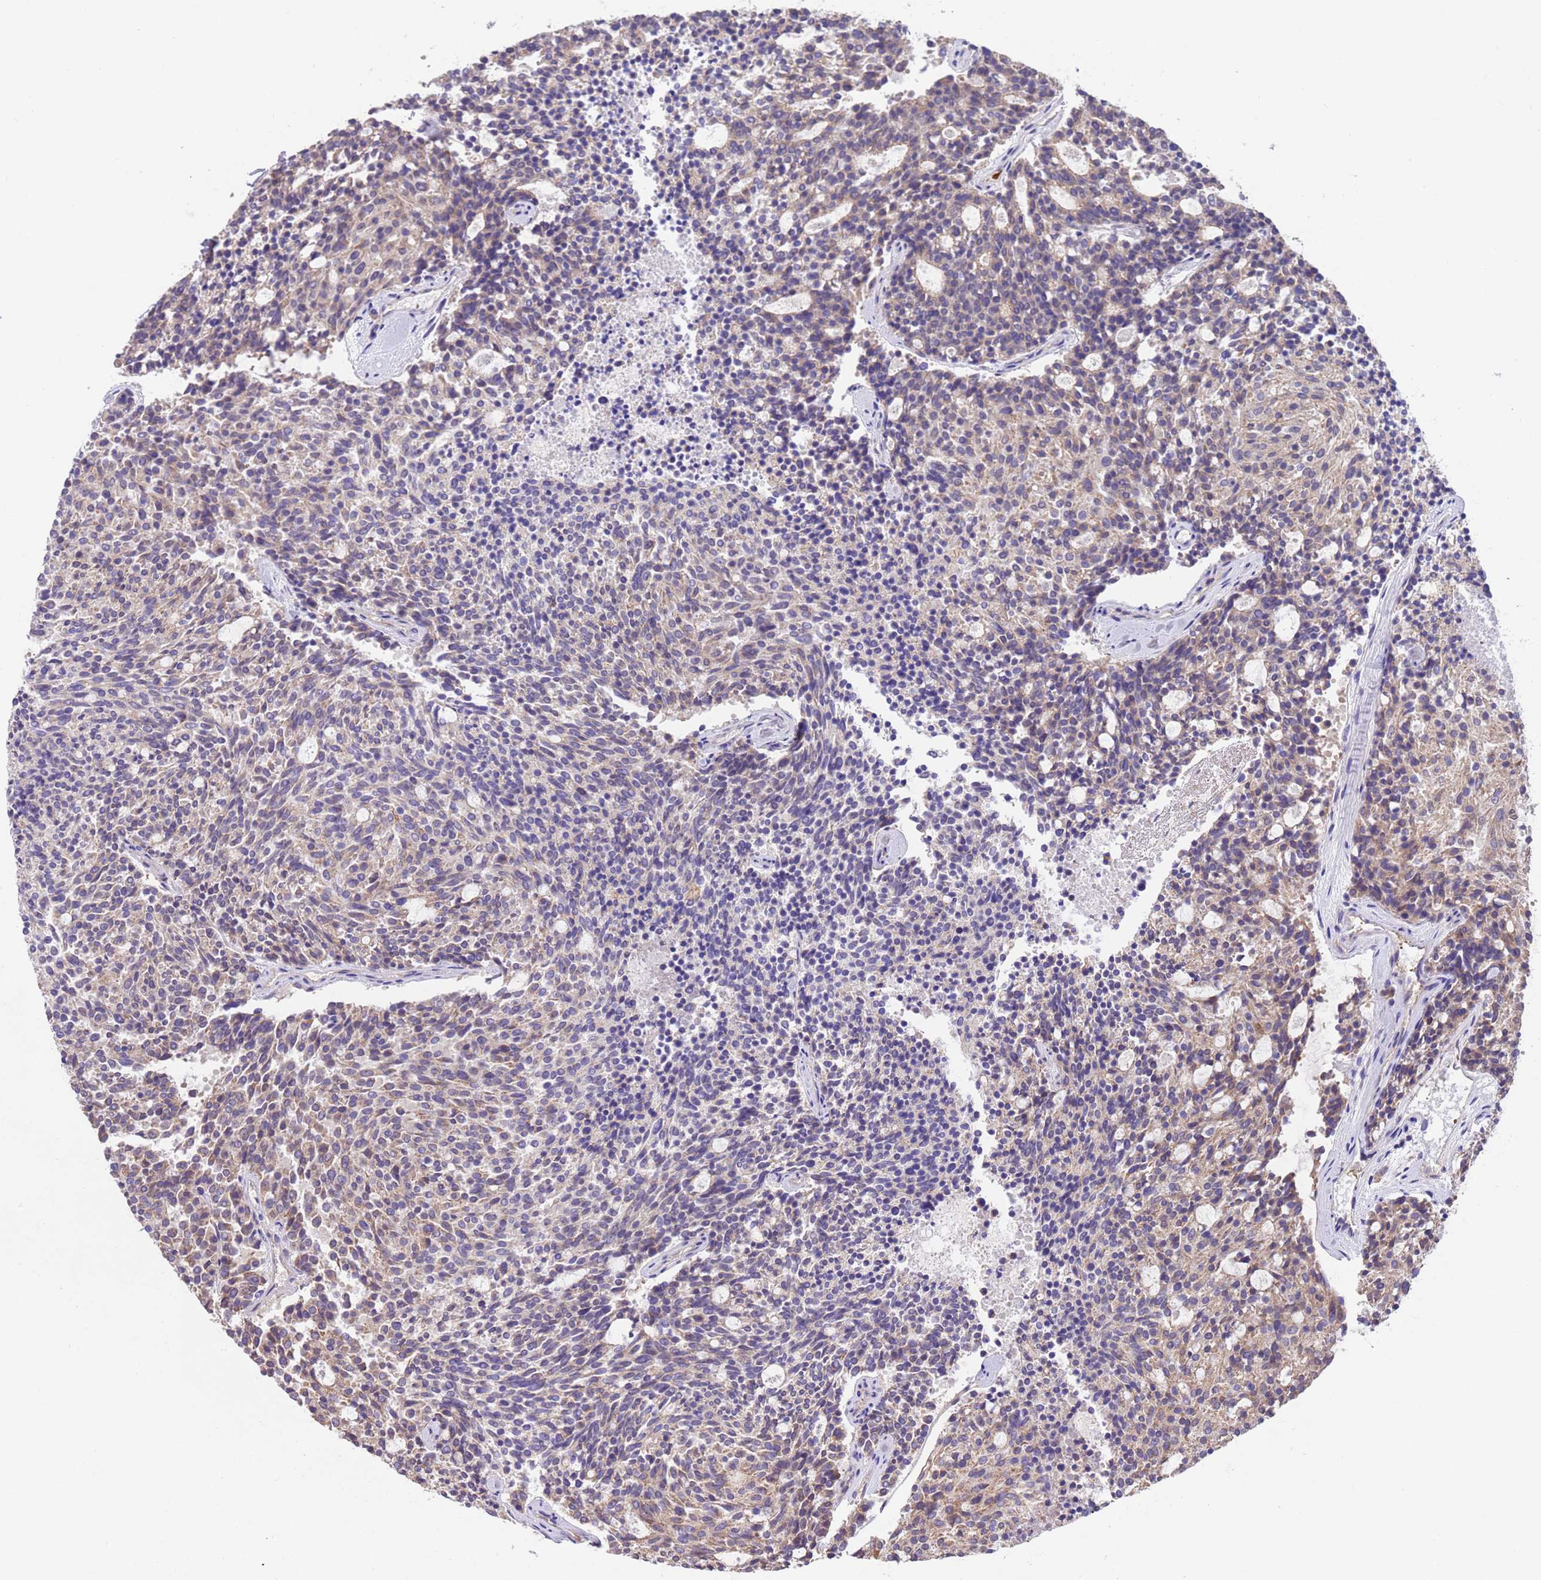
{"staining": {"intensity": "weak", "quantity": "<25%", "location": "cytoplasmic/membranous"}, "tissue": "carcinoid", "cell_type": "Tumor cells", "image_type": "cancer", "snomed": [{"axis": "morphology", "description": "Carcinoid, malignant, NOS"}, {"axis": "topography", "description": "Pancreas"}], "caption": "Tumor cells show no significant protein positivity in carcinoid.", "gene": "NPHP1", "patient": {"sex": "female", "age": 54}}